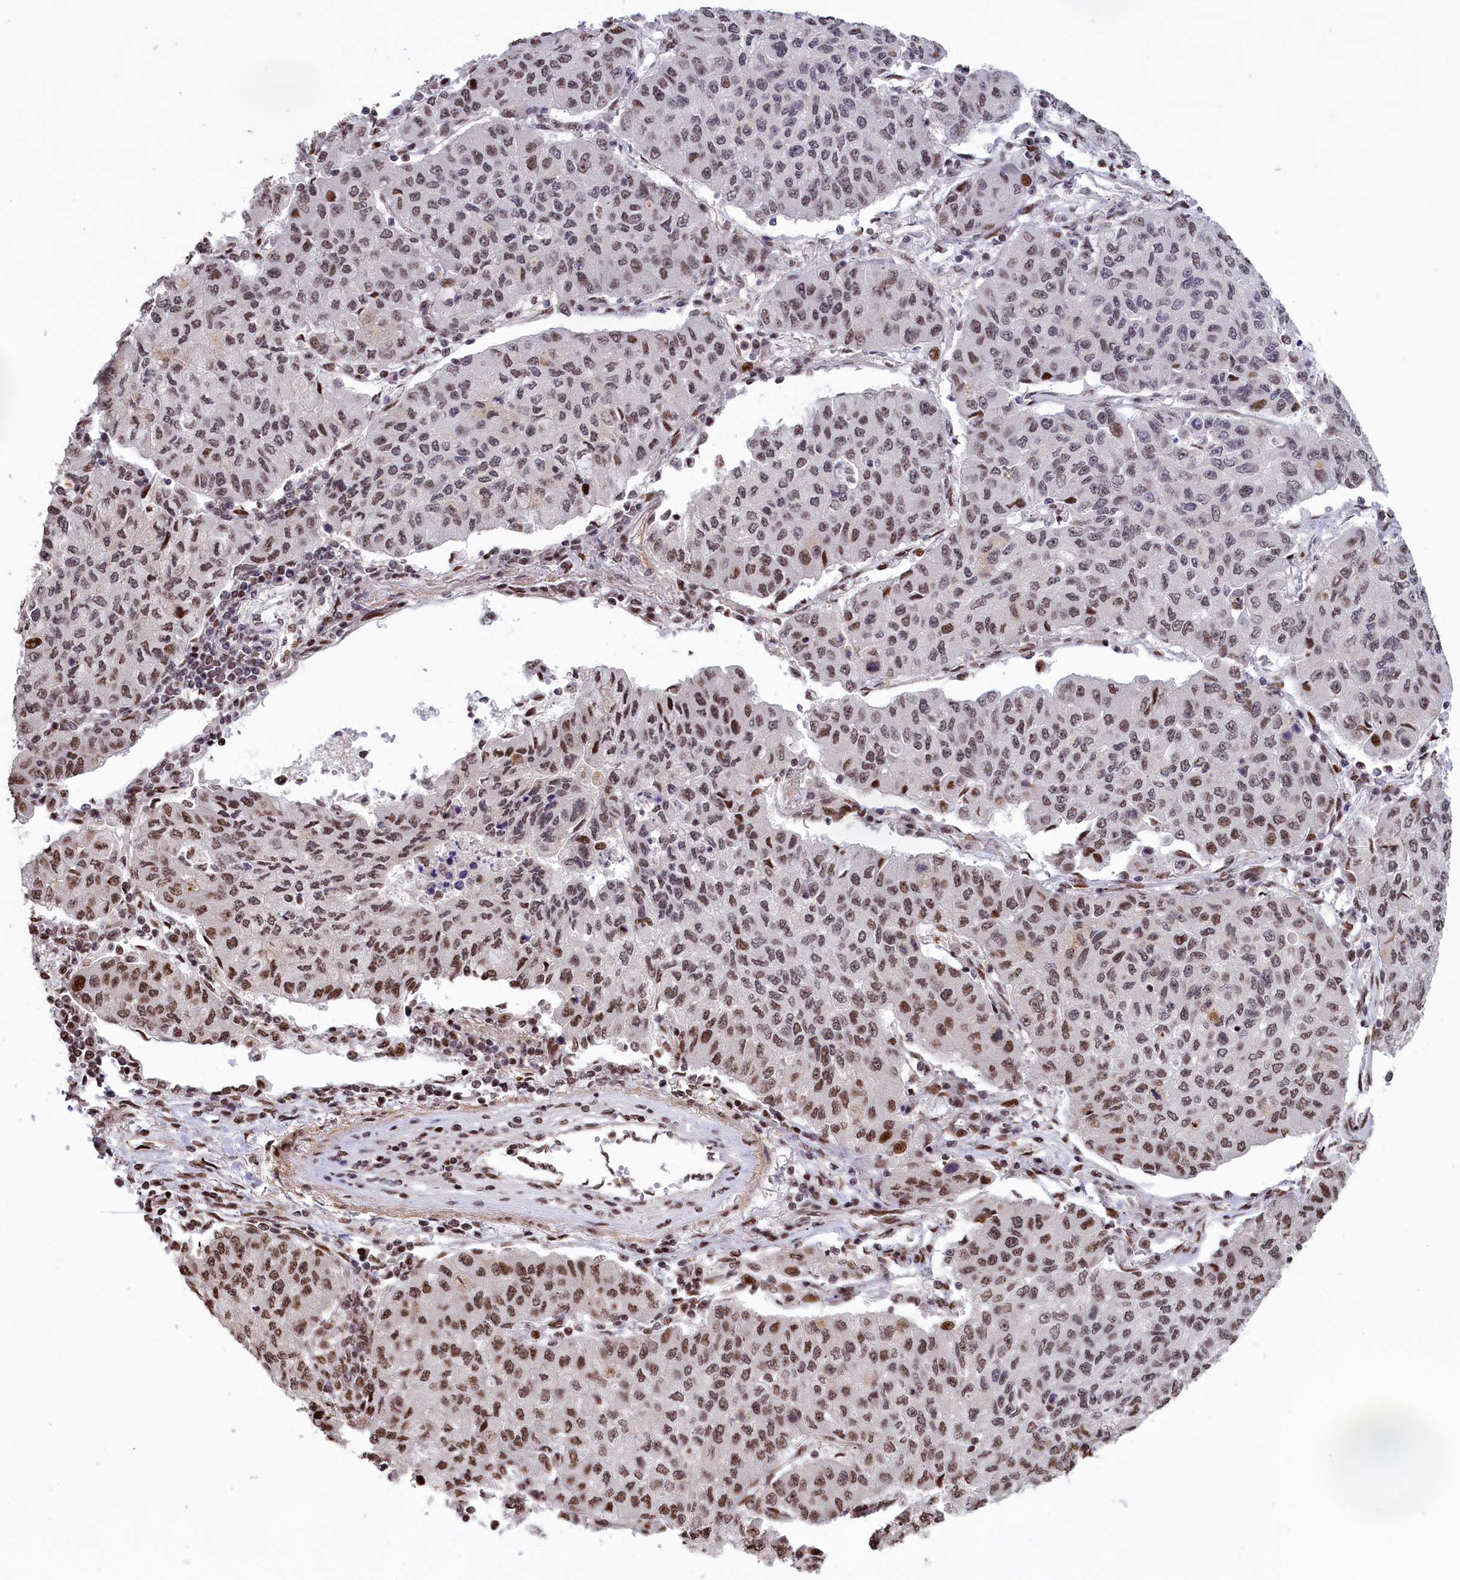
{"staining": {"intensity": "moderate", "quantity": ">75%", "location": "nuclear"}, "tissue": "lung cancer", "cell_type": "Tumor cells", "image_type": "cancer", "snomed": [{"axis": "morphology", "description": "Squamous cell carcinoma, NOS"}, {"axis": "topography", "description": "Lung"}], "caption": "Immunohistochemical staining of human lung cancer reveals medium levels of moderate nuclear protein staining in approximately >75% of tumor cells.", "gene": "RELB", "patient": {"sex": "male", "age": 74}}